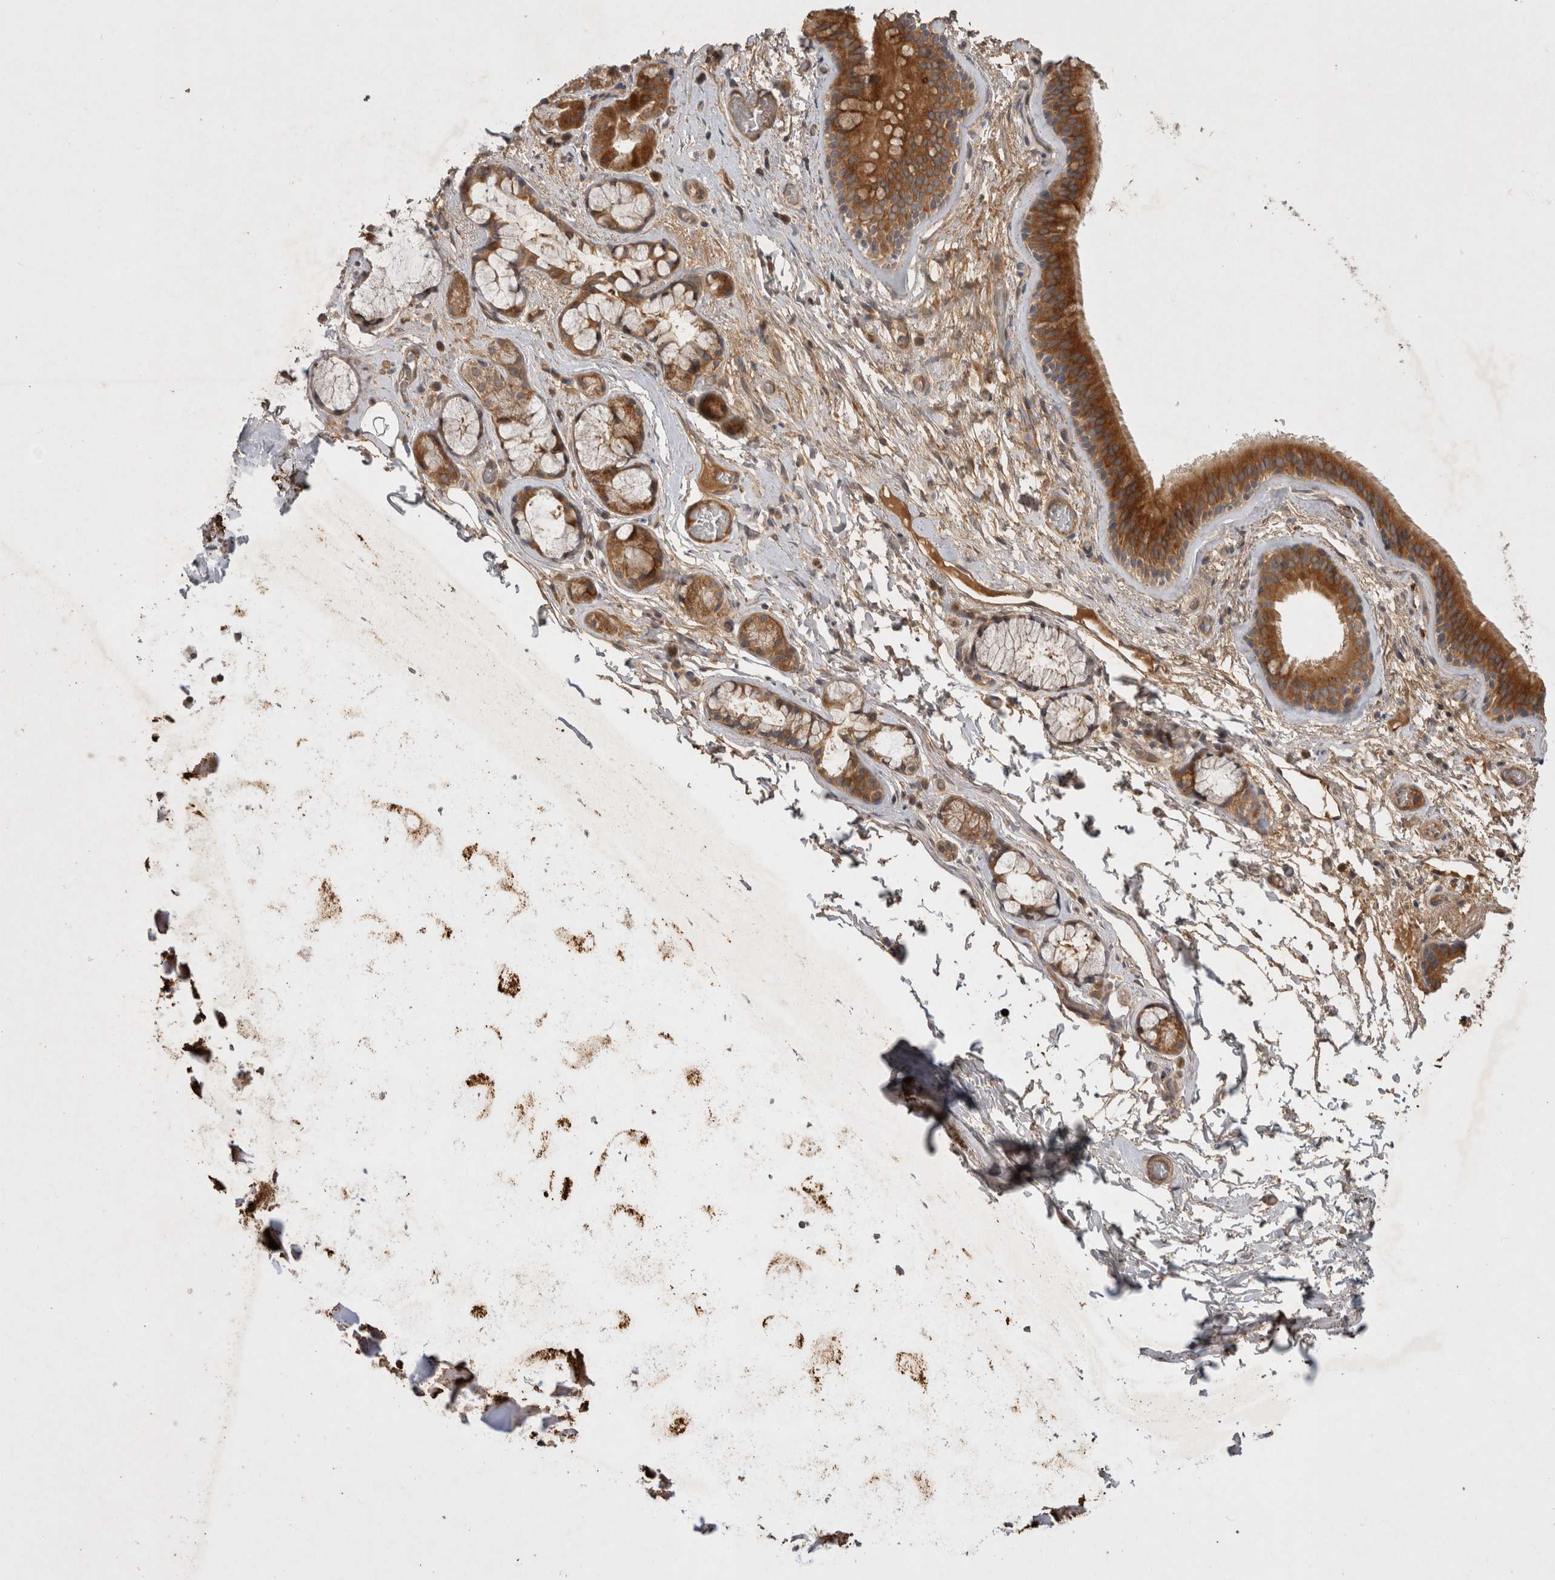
{"staining": {"intensity": "strong", "quantity": ">75%", "location": "cytoplasmic/membranous"}, "tissue": "bronchus", "cell_type": "Respiratory epithelial cells", "image_type": "normal", "snomed": [{"axis": "morphology", "description": "Normal tissue, NOS"}, {"axis": "topography", "description": "Cartilage tissue"}], "caption": "The immunohistochemical stain shows strong cytoplasmic/membranous staining in respiratory epithelial cells of normal bronchus.", "gene": "PPP1R42", "patient": {"sex": "female", "age": 63}}